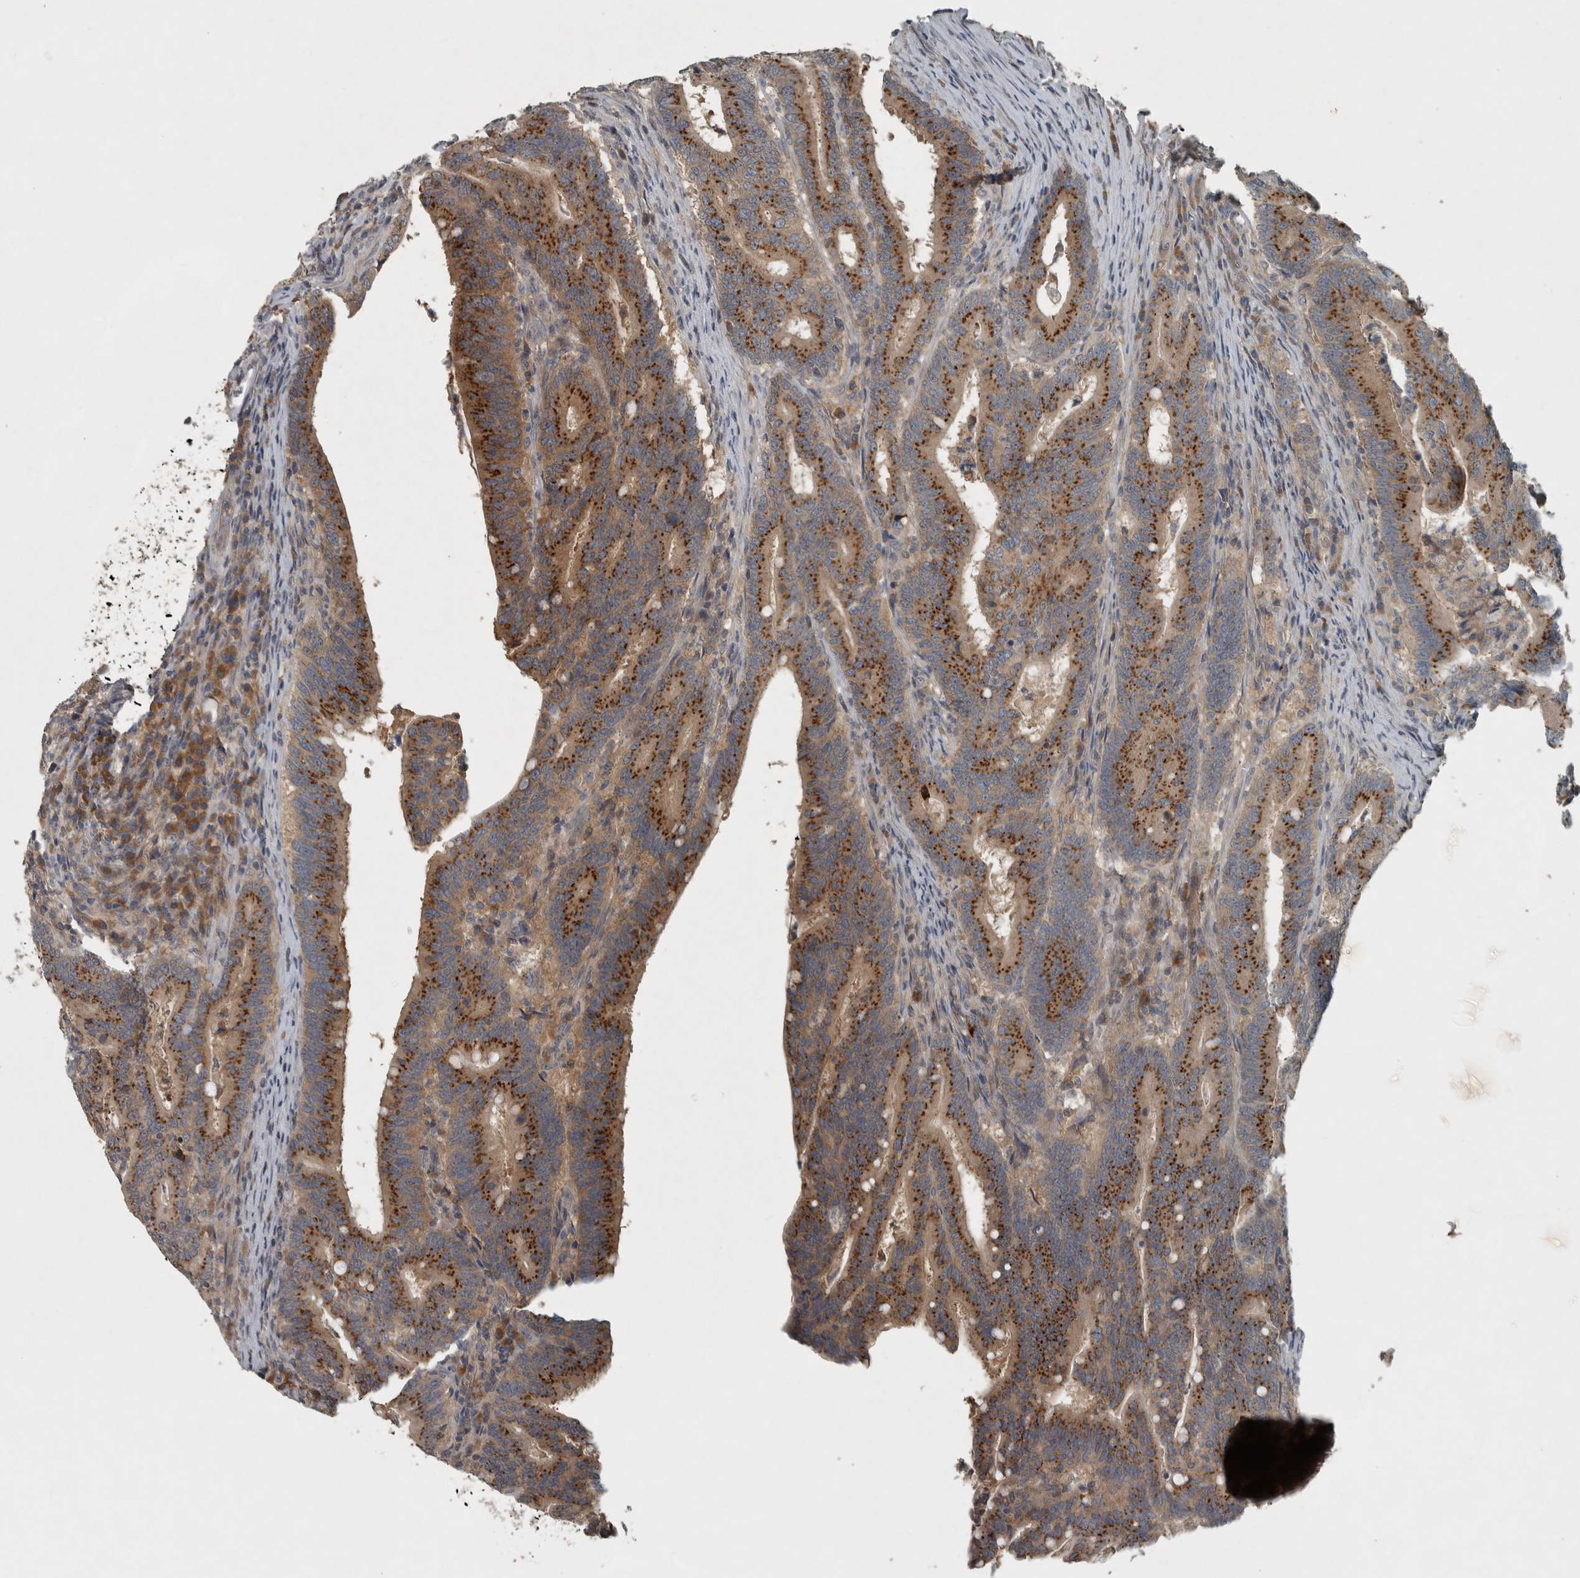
{"staining": {"intensity": "strong", "quantity": ">75%", "location": "cytoplasmic/membranous"}, "tissue": "colorectal cancer", "cell_type": "Tumor cells", "image_type": "cancer", "snomed": [{"axis": "morphology", "description": "Adenocarcinoma, NOS"}, {"axis": "topography", "description": "Colon"}], "caption": "A brown stain labels strong cytoplasmic/membranous expression of a protein in human colorectal adenocarcinoma tumor cells.", "gene": "CLCN2", "patient": {"sex": "female", "age": 66}}